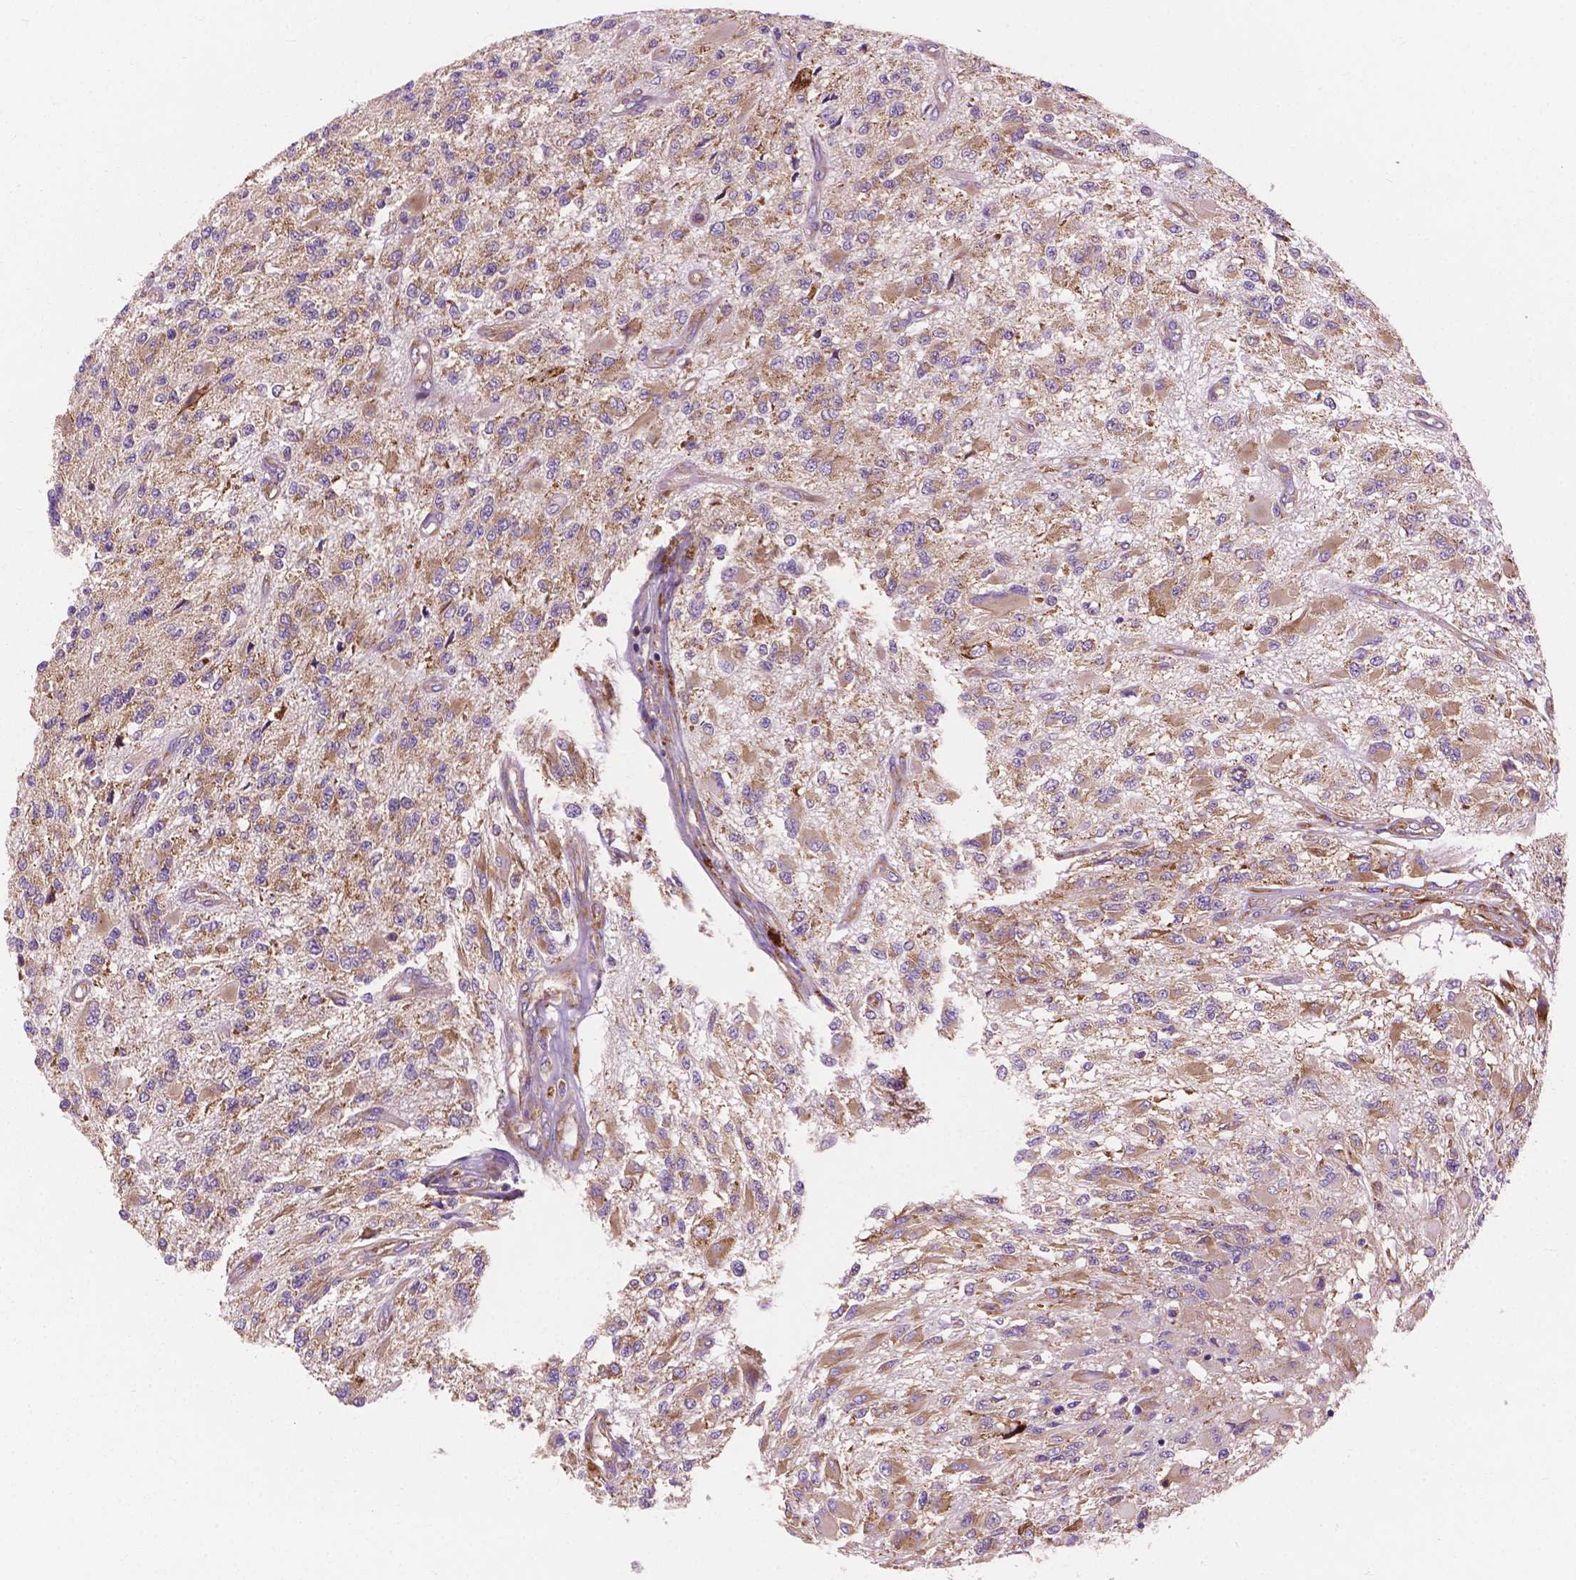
{"staining": {"intensity": "weak", "quantity": ">75%", "location": "cytoplasmic/membranous"}, "tissue": "glioma", "cell_type": "Tumor cells", "image_type": "cancer", "snomed": [{"axis": "morphology", "description": "Glioma, malignant, High grade"}, {"axis": "topography", "description": "Brain"}], "caption": "Malignant high-grade glioma stained with a brown dye shows weak cytoplasmic/membranous positive expression in about >75% of tumor cells.", "gene": "RPL37A", "patient": {"sex": "female", "age": 63}}